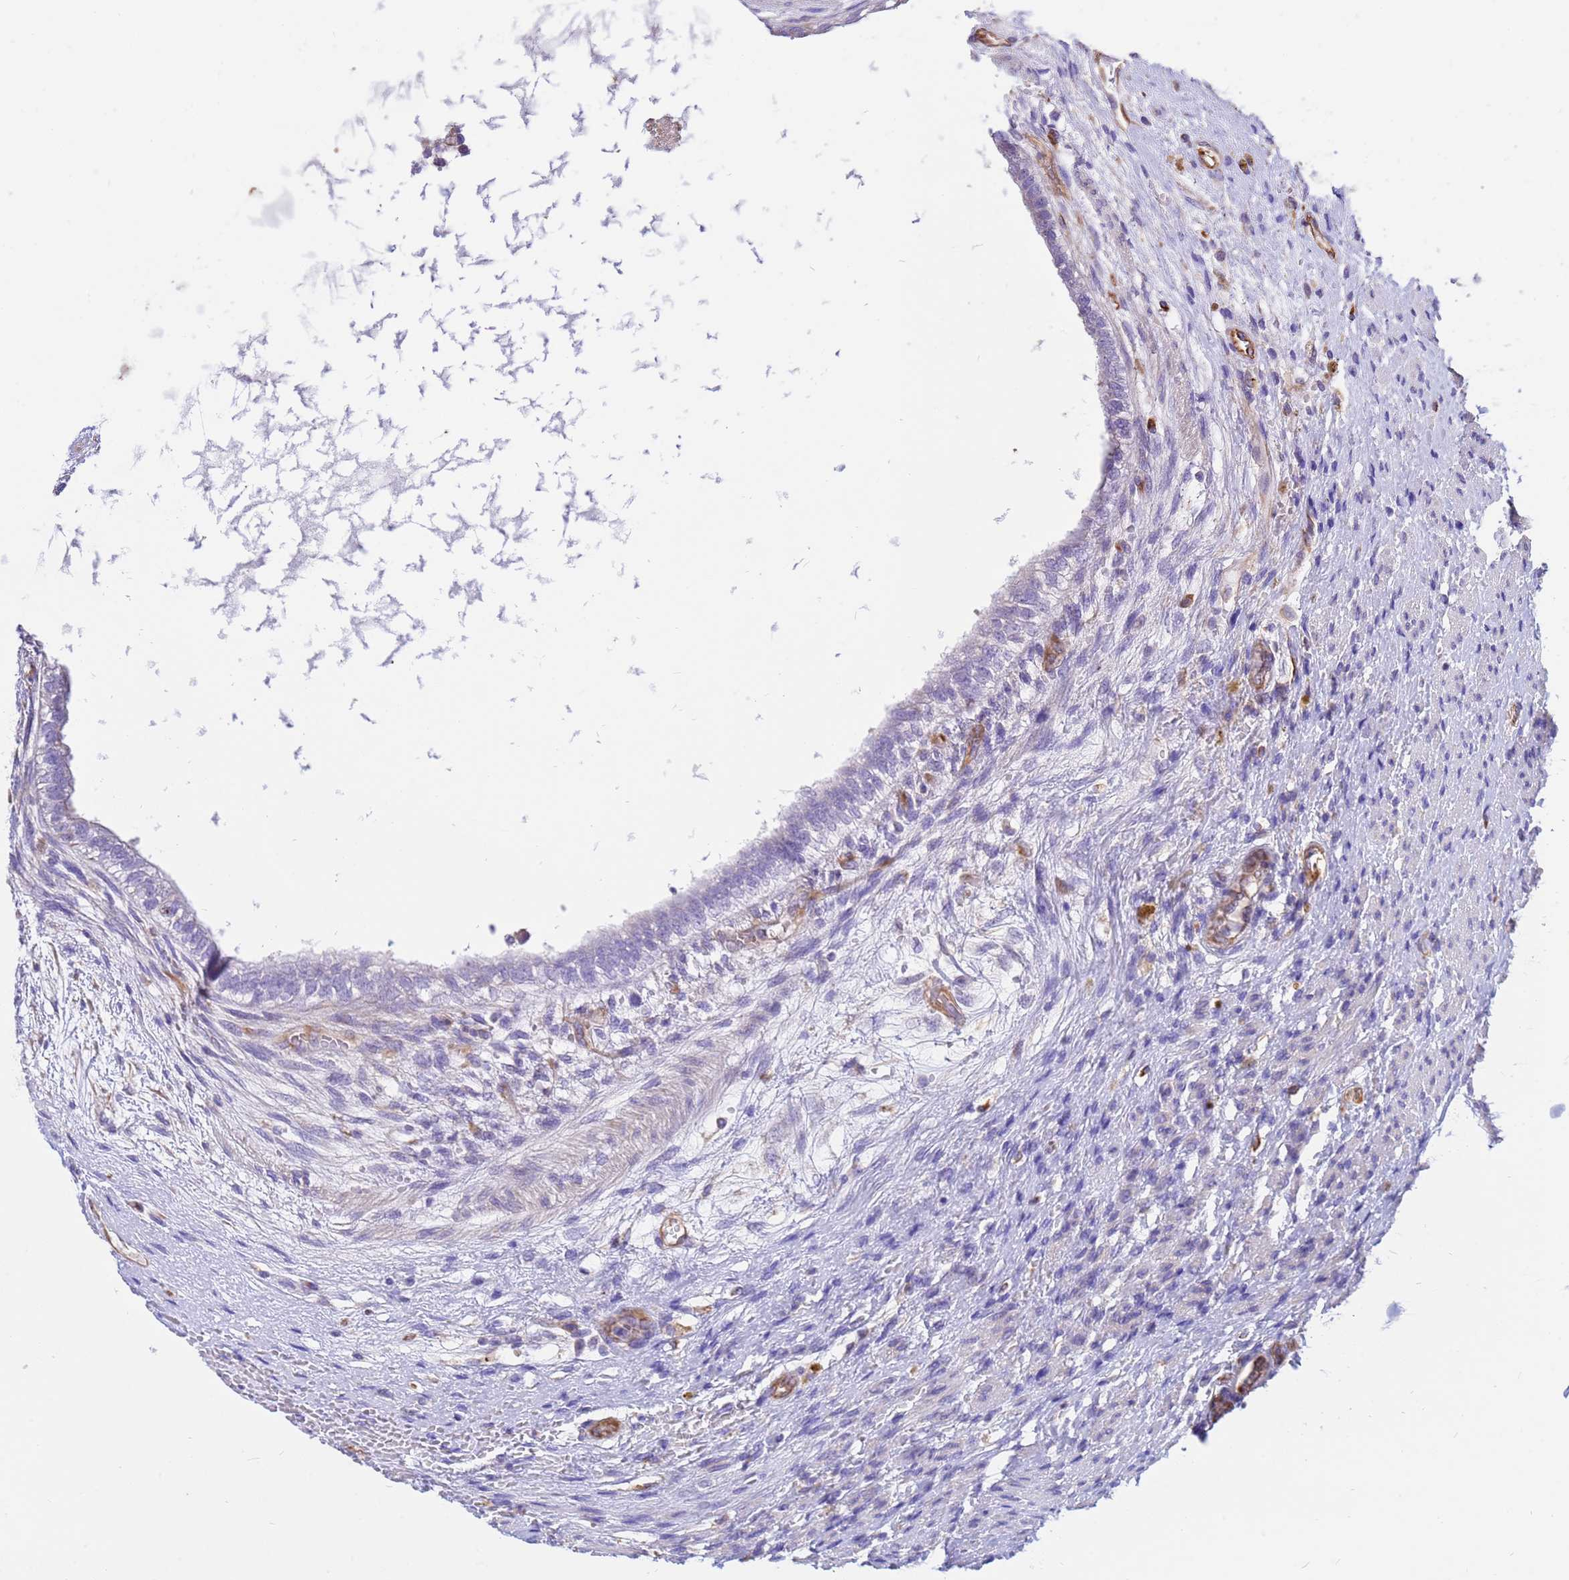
{"staining": {"intensity": "negative", "quantity": "none", "location": "none"}, "tissue": "testis cancer", "cell_type": "Tumor cells", "image_type": "cancer", "snomed": [{"axis": "morphology", "description": "Carcinoma, Embryonal, NOS"}, {"axis": "topography", "description": "Testis"}], "caption": "Histopathology image shows no significant protein expression in tumor cells of embryonal carcinoma (testis).", "gene": "TCEAL3", "patient": {"sex": "male", "age": 26}}